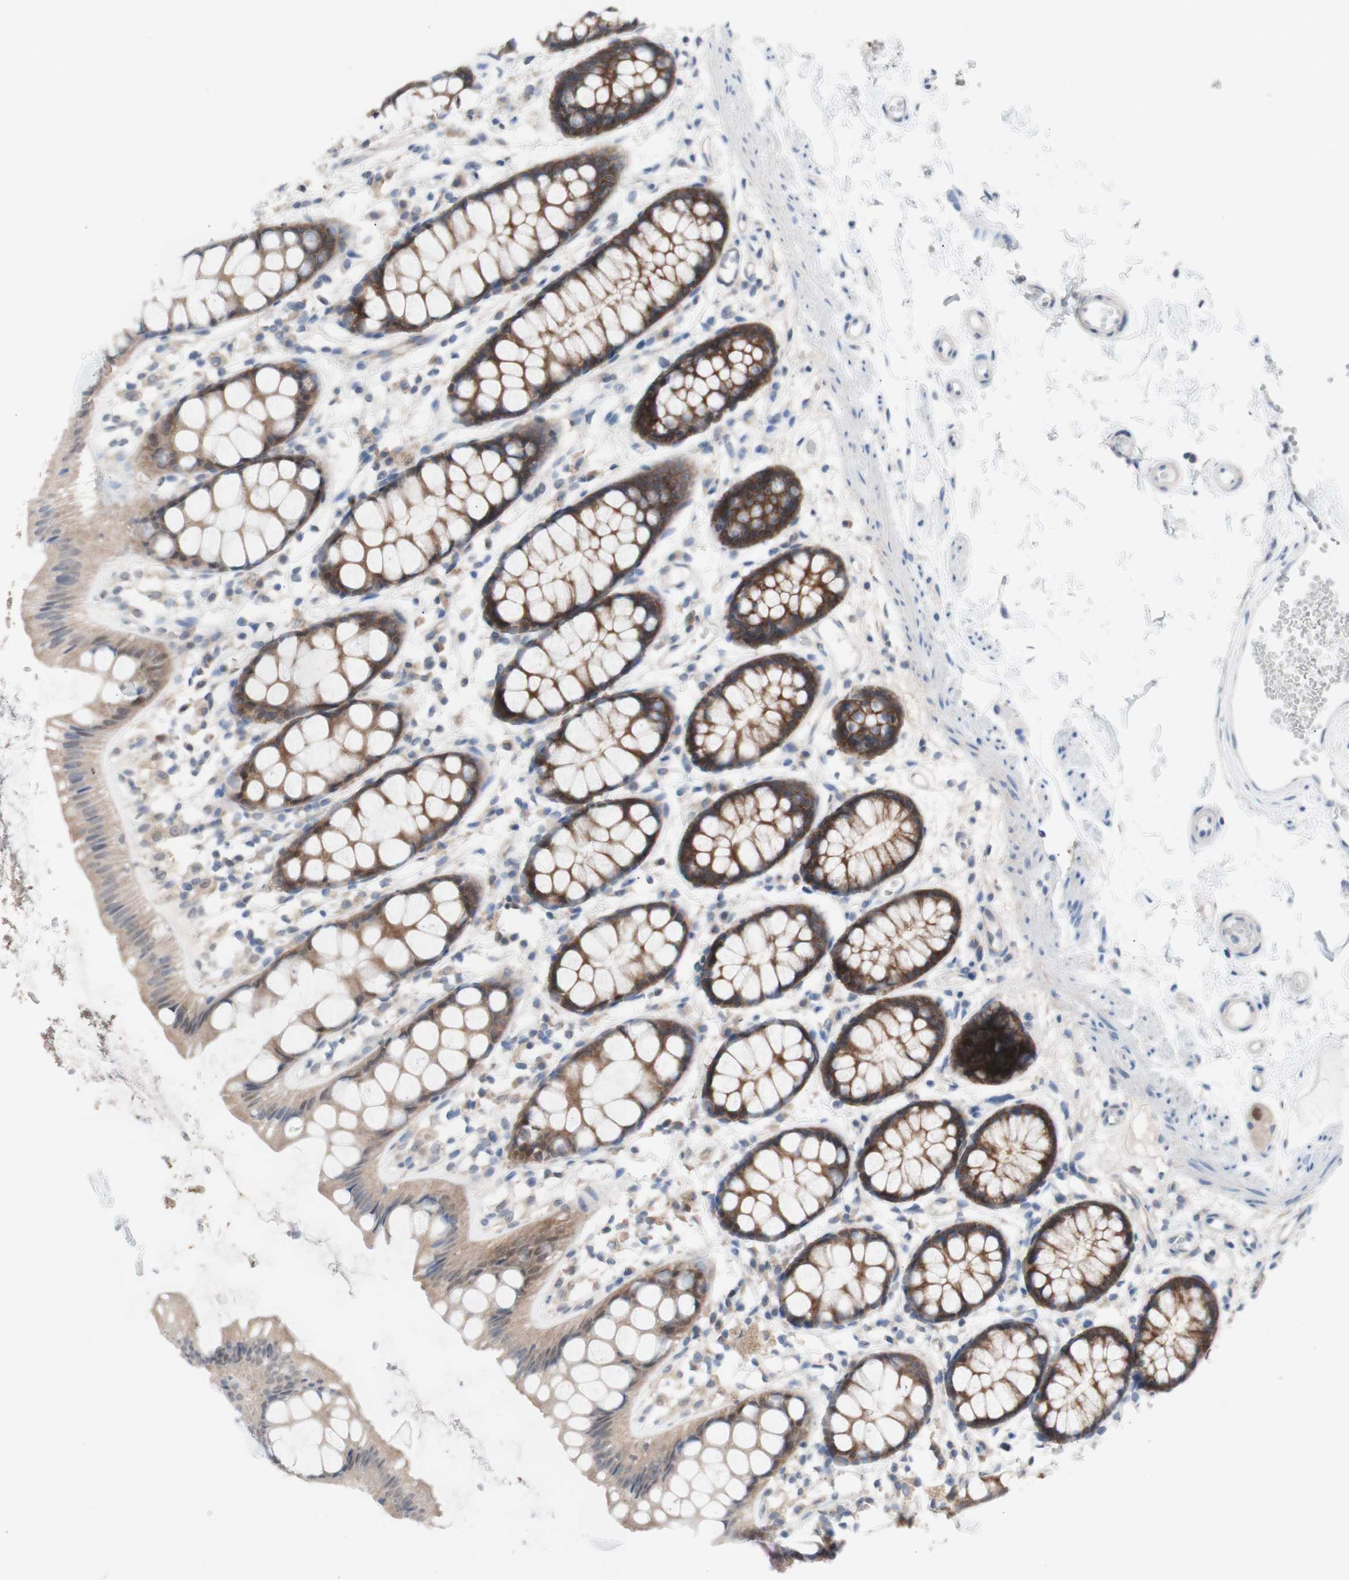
{"staining": {"intensity": "strong", "quantity": "25%-75%", "location": "cytoplasmic/membranous,nuclear"}, "tissue": "rectum", "cell_type": "Glandular cells", "image_type": "normal", "snomed": [{"axis": "morphology", "description": "Normal tissue, NOS"}, {"axis": "topography", "description": "Rectum"}], "caption": "Human rectum stained with a brown dye demonstrates strong cytoplasmic/membranous,nuclear positive expression in about 25%-75% of glandular cells.", "gene": "PRMT5", "patient": {"sex": "female", "age": 66}}